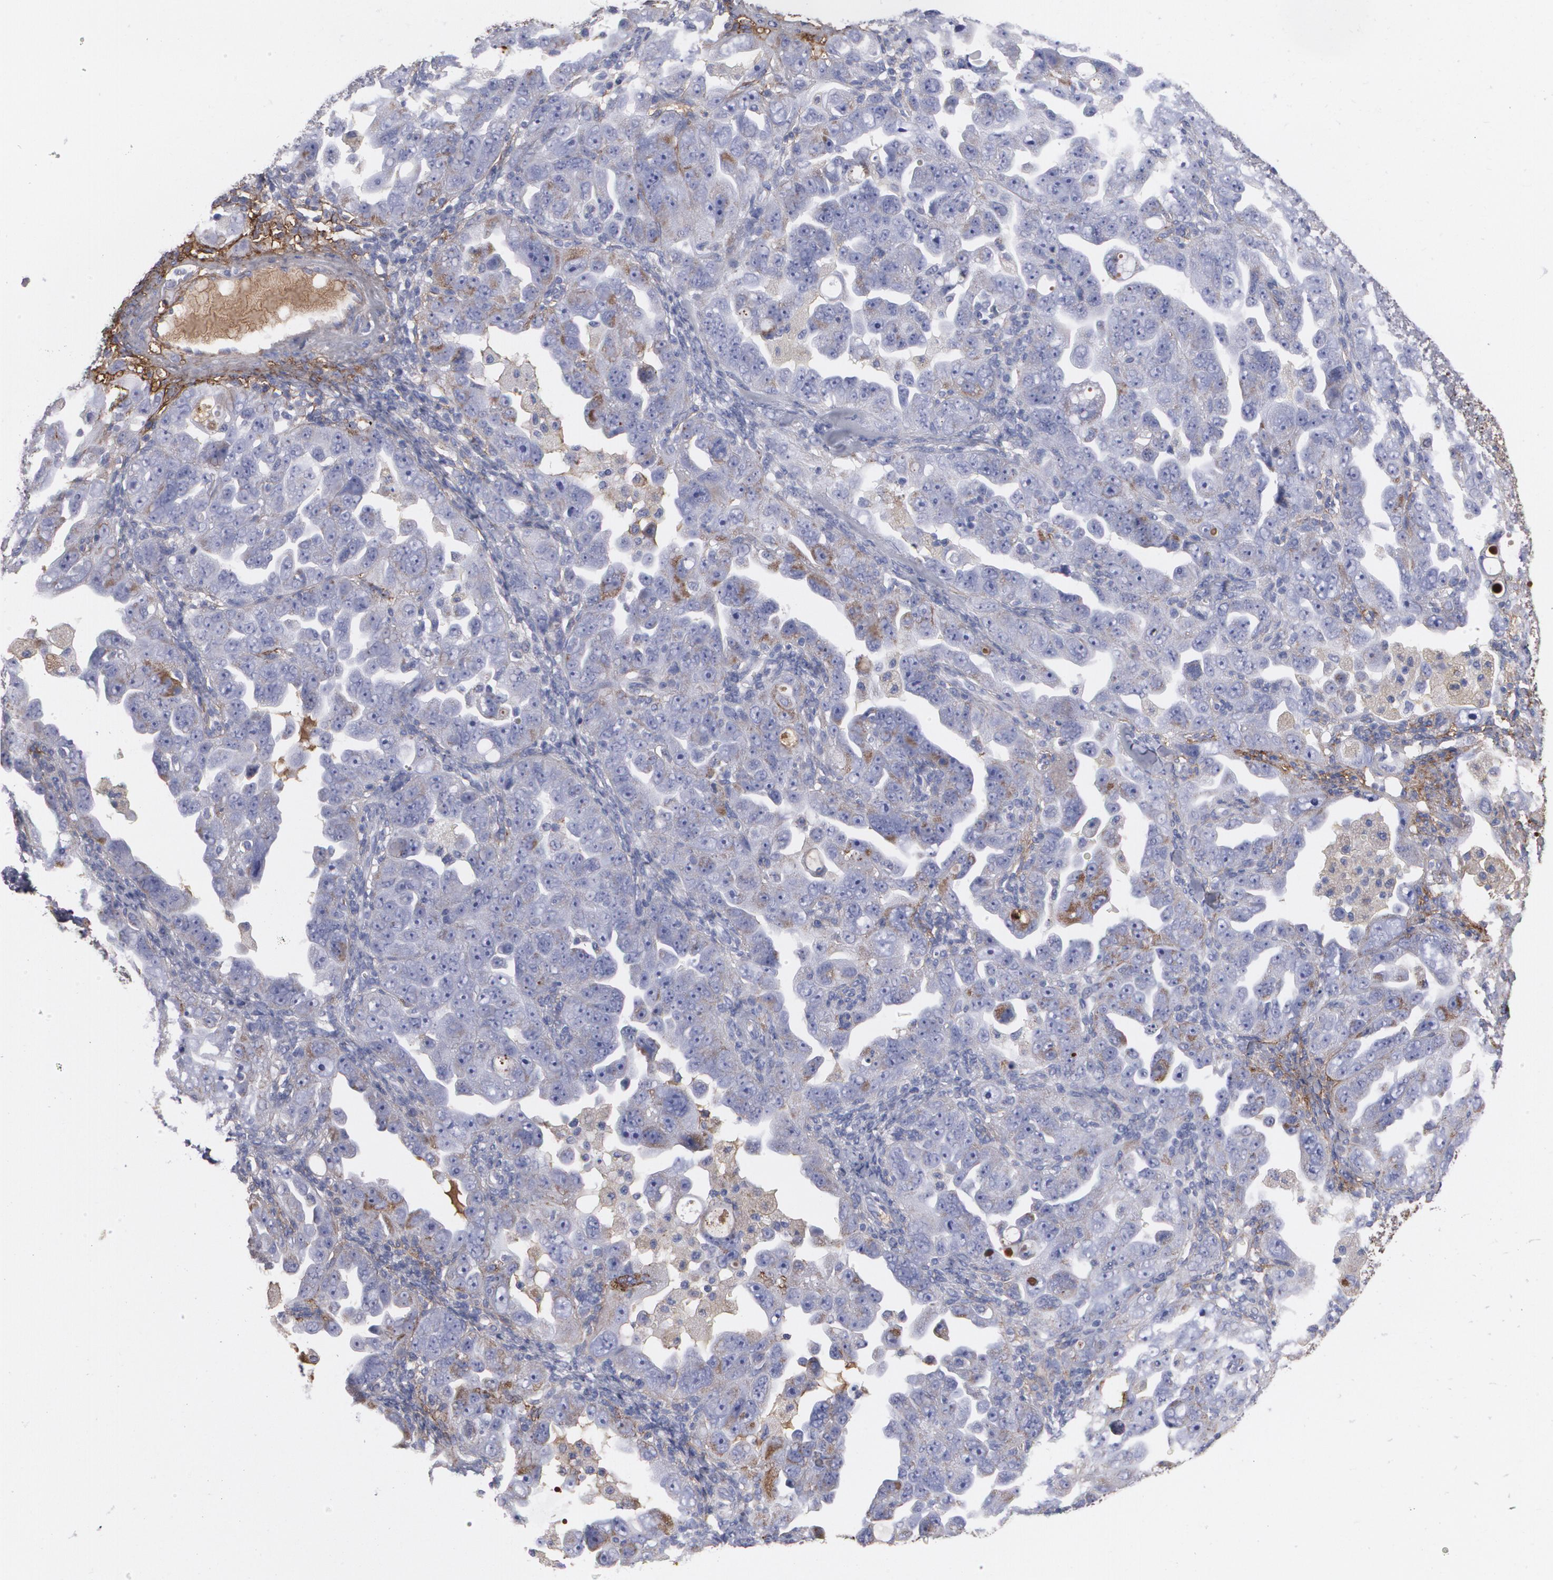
{"staining": {"intensity": "moderate", "quantity": "25%-75%", "location": "cytoplasmic/membranous"}, "tissue": "ovarian cancer", "cell_type": "Tumor cells", "image_type": "cancer", "snomed": [{"axis": "morphology", "description": "Cystadenocarcinoma, serous, NOS"}, {"axis": "topography", "description": "Ovary"}], "caption": "IHC of ovarian serous cystadenocarcinoma displays medium levels of moderate cytoplasmic/membranous positivity in approximately 25%-75% of tumor cells. (IHC, brightfield microscopy, high magnification).", "gene": "FBLN1", "patient": {"sex": "female", "age": 66}}